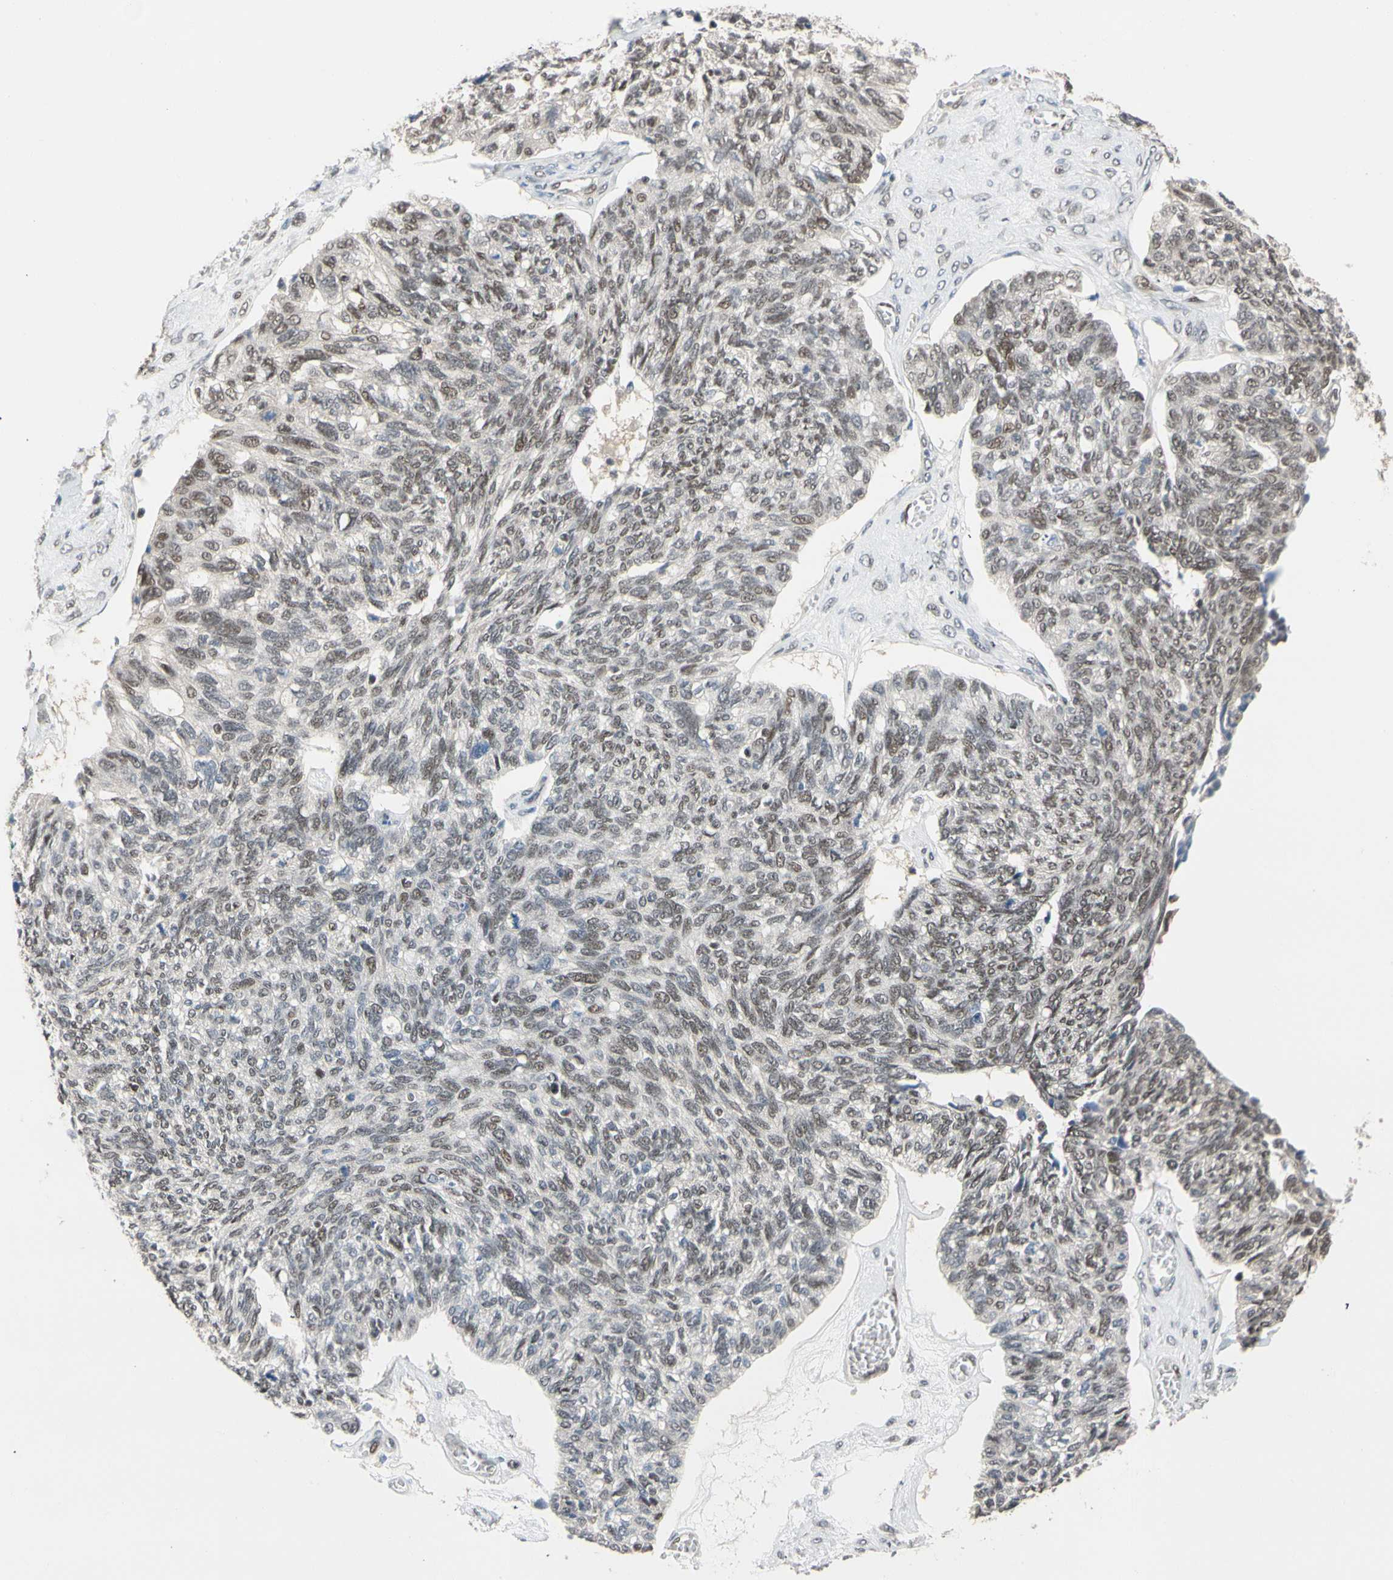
{"staining": {"intensity": "weak", "quantity": "25%-75%", "location": "nuclear"}, "tissue": "ovarian cancer", "cell_type": "Tumor cells", "image_type": "cancer", "snomed": [{"axis": "morphology", "description": "Cystadenocarcinoma, serous, NOS"}, {"axis": "topography", "description": "Ovary"}], "caption": "Immunohistochemistry photomicrograph of neoplastic tissue: human ovarian cancer stained using immunohistochemistry demonstrates low levels of weak protein expression localized specifically in the nuclear of tumor cells, appearing as a nuclear brown color.", "gene": "TAF4", "patient": {"sex": "female", "age": 79}}